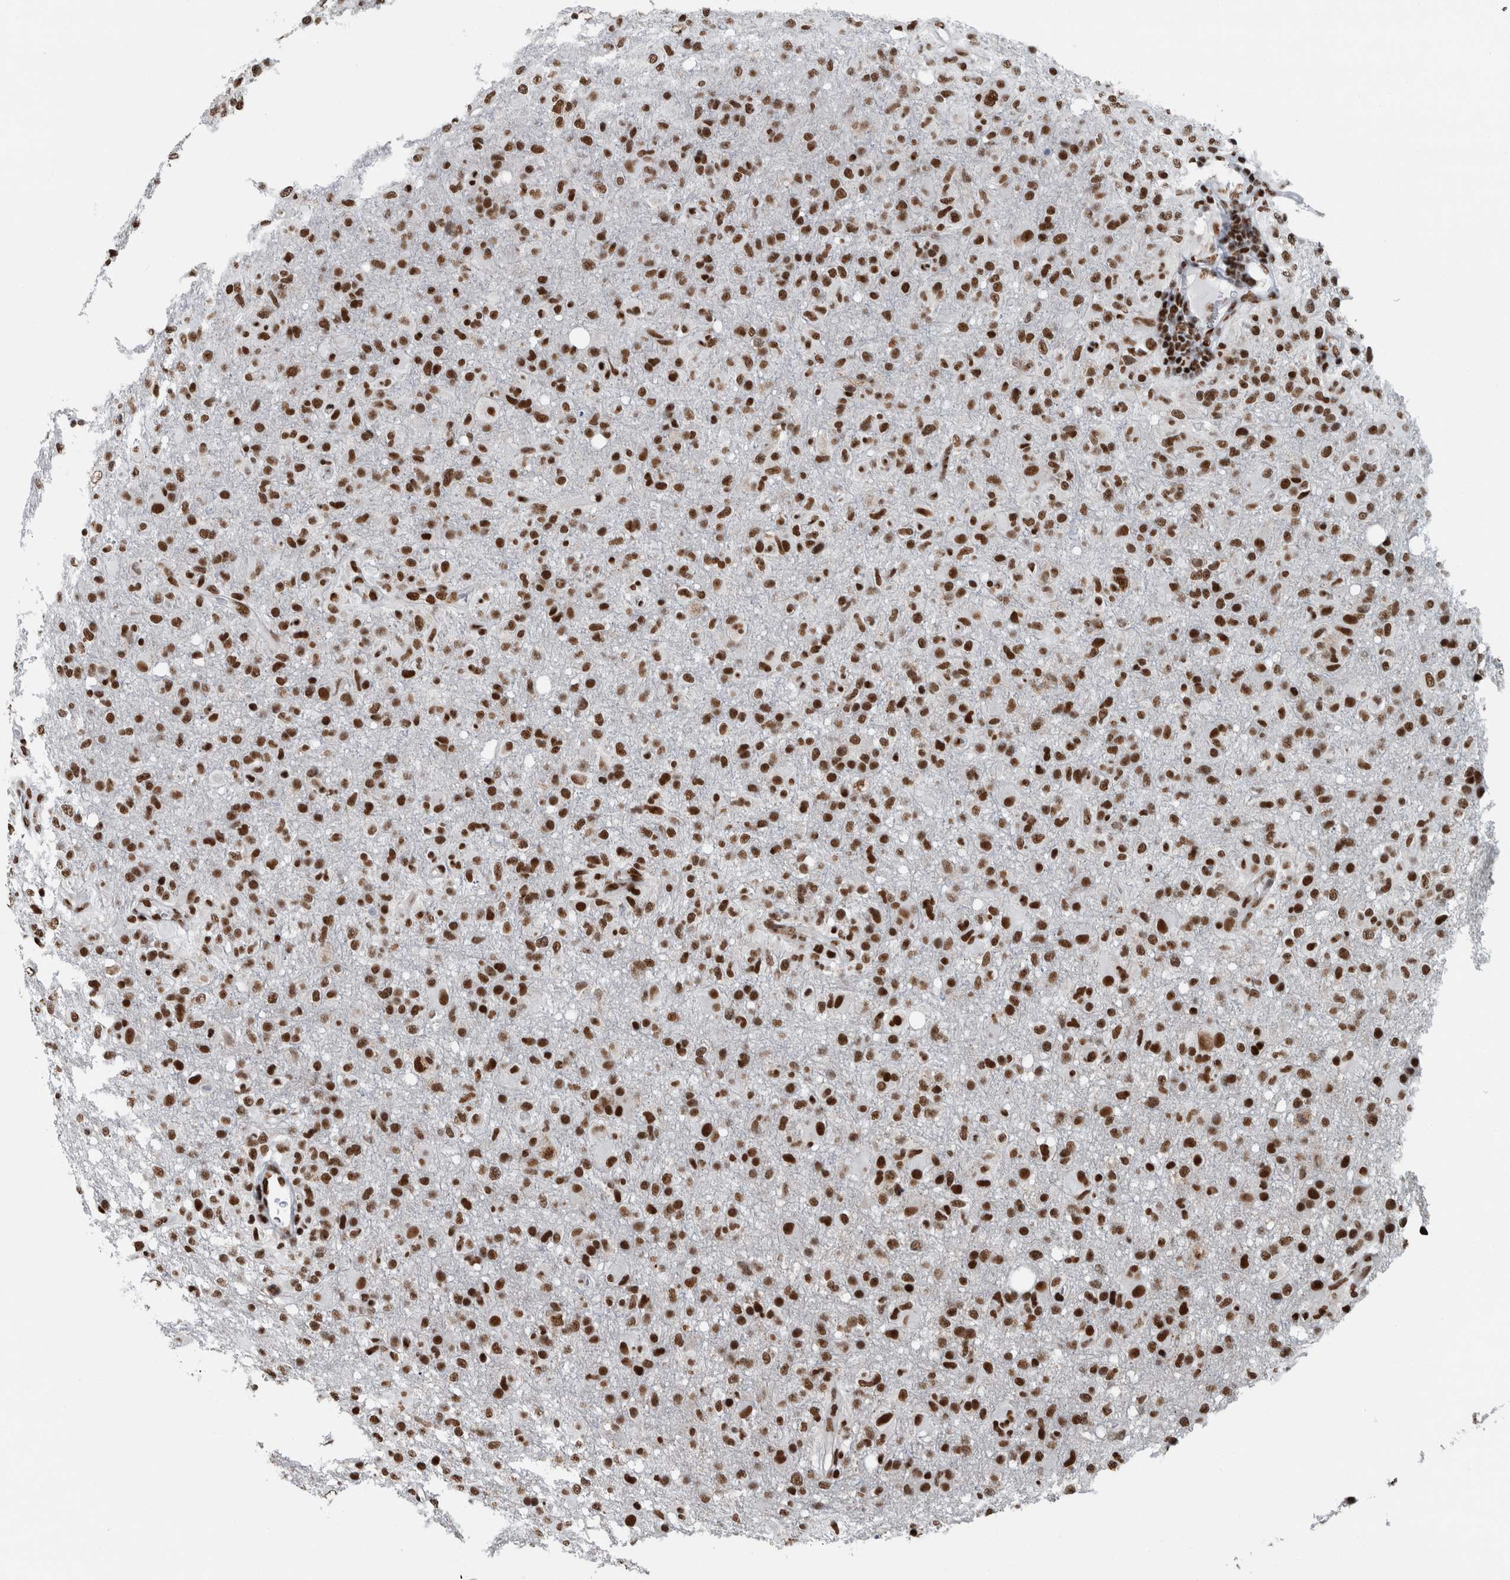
{"staining": {"intensity": "strong", "quantity": ">75%", "location": "nuclear"}, "tissue": "glioma", "cell_type": "Tumor cells", "image_type": "cancer", "snomed": [{"axis": "morphology", "description": "Glioma, malignant, High grade"}, {"axis": "topography", "description": "Brain"}], "caption": "Strong nuclear positivity for a protein is identified in approximately >75% of tumor cells of malignant high-grade glioma using immunohistochemistry (IHC).", "gene": "DNMT3A", "patient": {"sex": "female", "age": 57}}